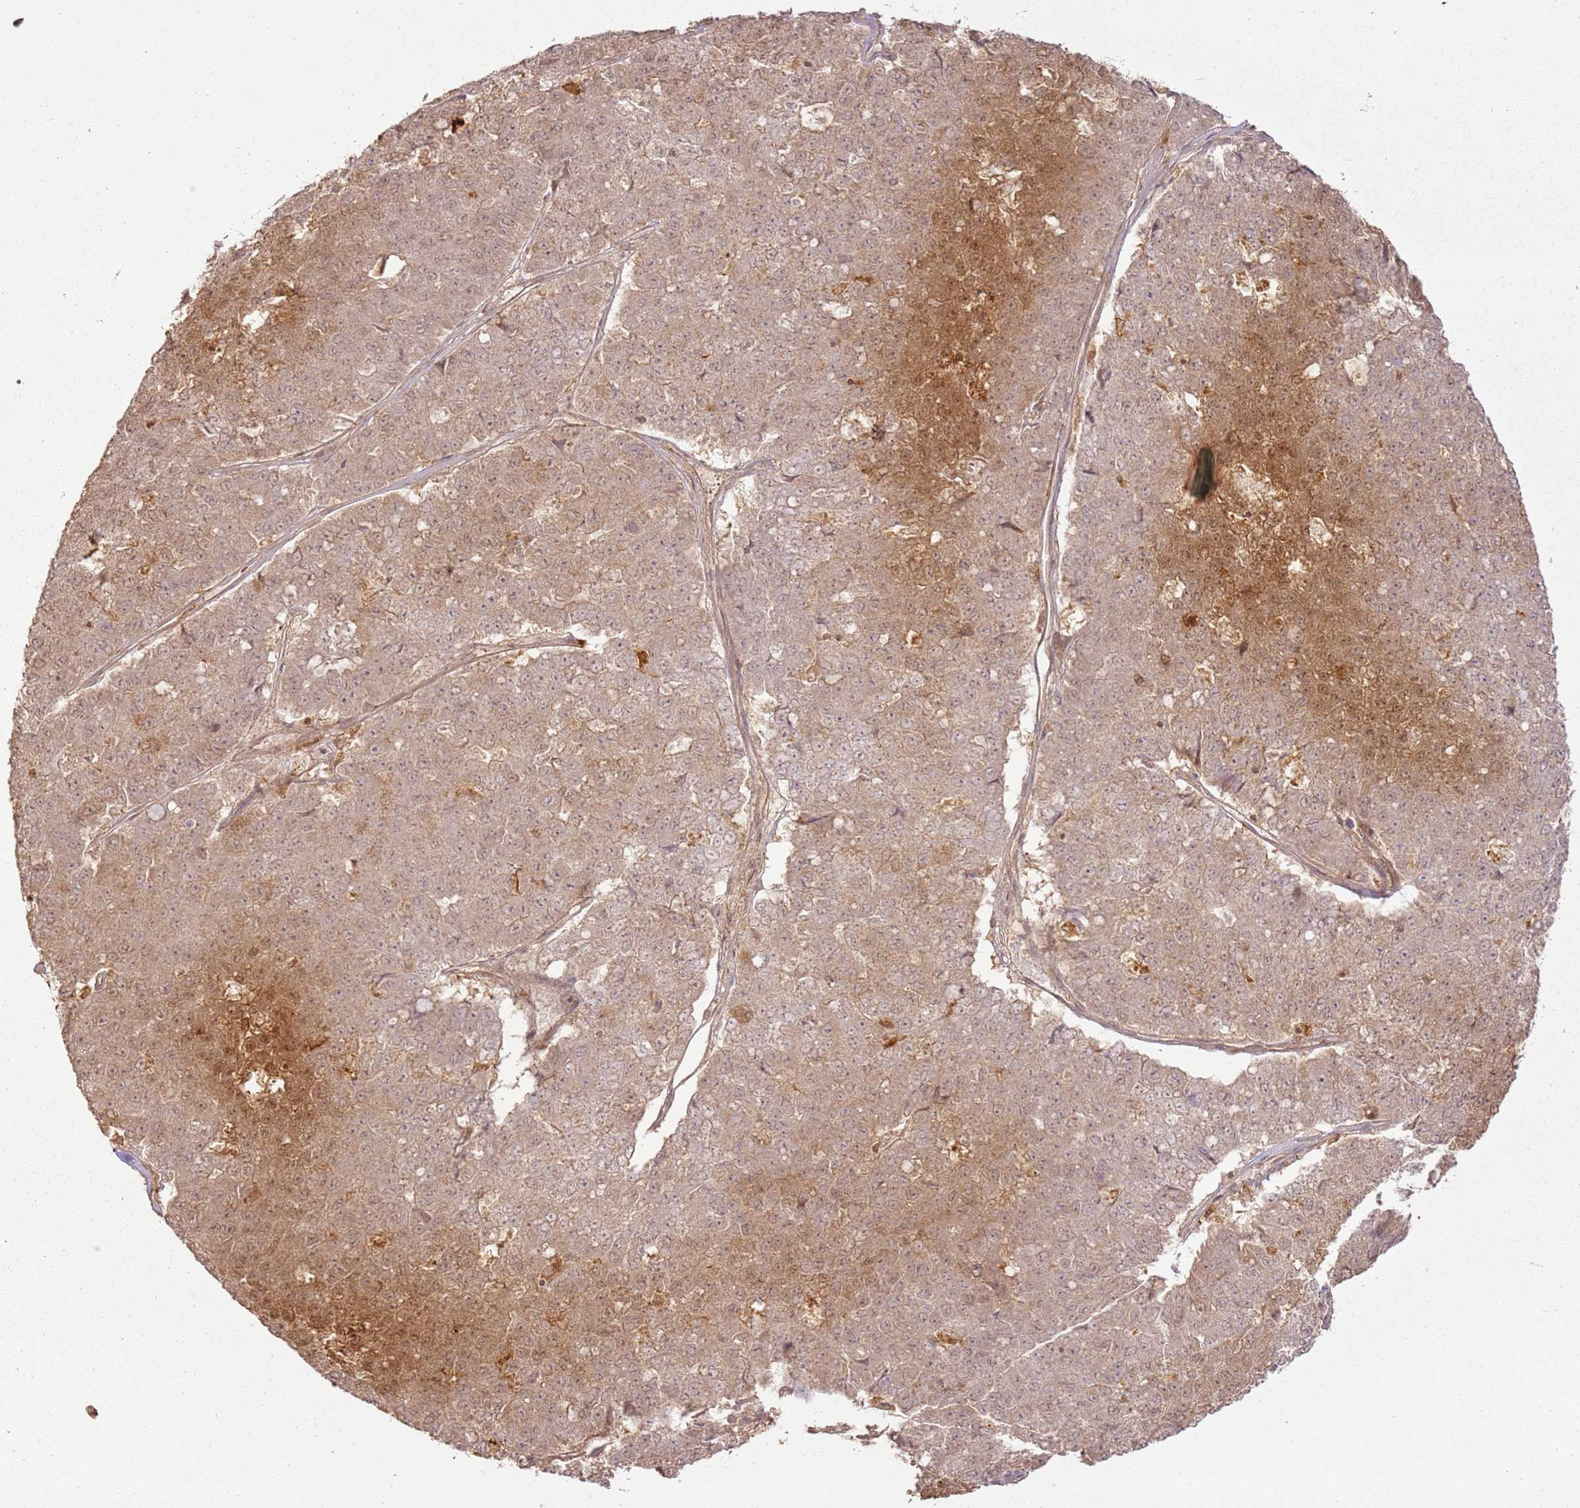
{"staining": {"intensity": "moderate", "quantity": "<25%", "location": "cytoplasmic/membranous,nuclear"}, "tissue": "pancreatic cancer", "cell_type": "Tumor cells", "image_type": "cancer", "snomed": [{"axis": "morphology", "description": "Adenocarcinoma, NOS"}, {"axis": "topography", "description": "Pancreas"}], "caption": "Tumor cells reveal low levels of moderate cytoplasmic/membranous and nuclear expression in approximately <25% of cells in adenocarcinoma (pancreatic).", "gene": "ZNF776", "patient": {"sex": "male", "age": 50}}